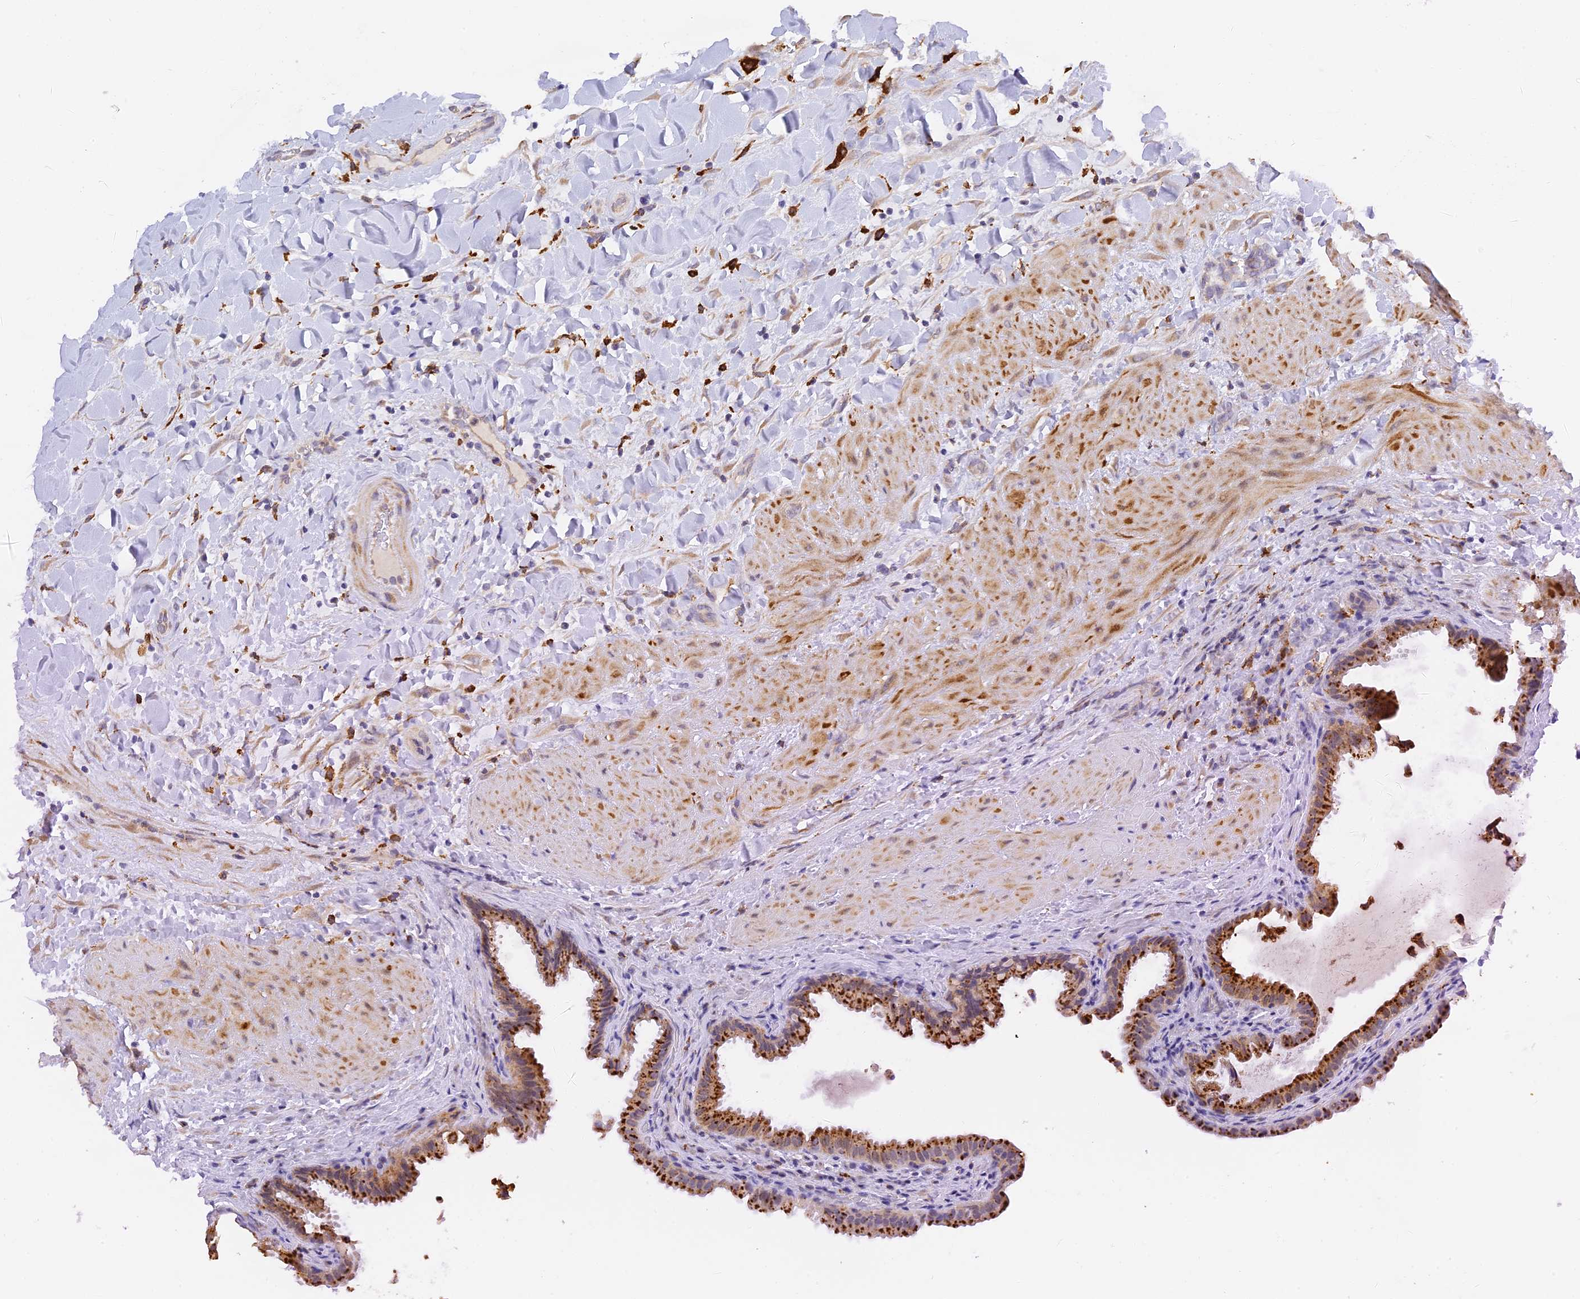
{"staining": {"intensity": "strong", "quantity": ">75%", "location": "cytoplasmic/membranous"}, "tissue": "gallbladder", "cell_type": "Glandular cells", "image_type": "normal", "snomed": [{"axis": "morphology", "description": "Normal tissue, NOS"}, {"axis": "topography", "description": "Gallbladder"}], "caption": "Glandular cells display strong cytoplasmic/membranous positivity in about >75% of cells in normal gallbladder. Ihc stains the protein of interest in brown and the nuclei are stained blue.", "gene": "RPGRIP1L", "patient": {"sex": "male", "age": 24}}